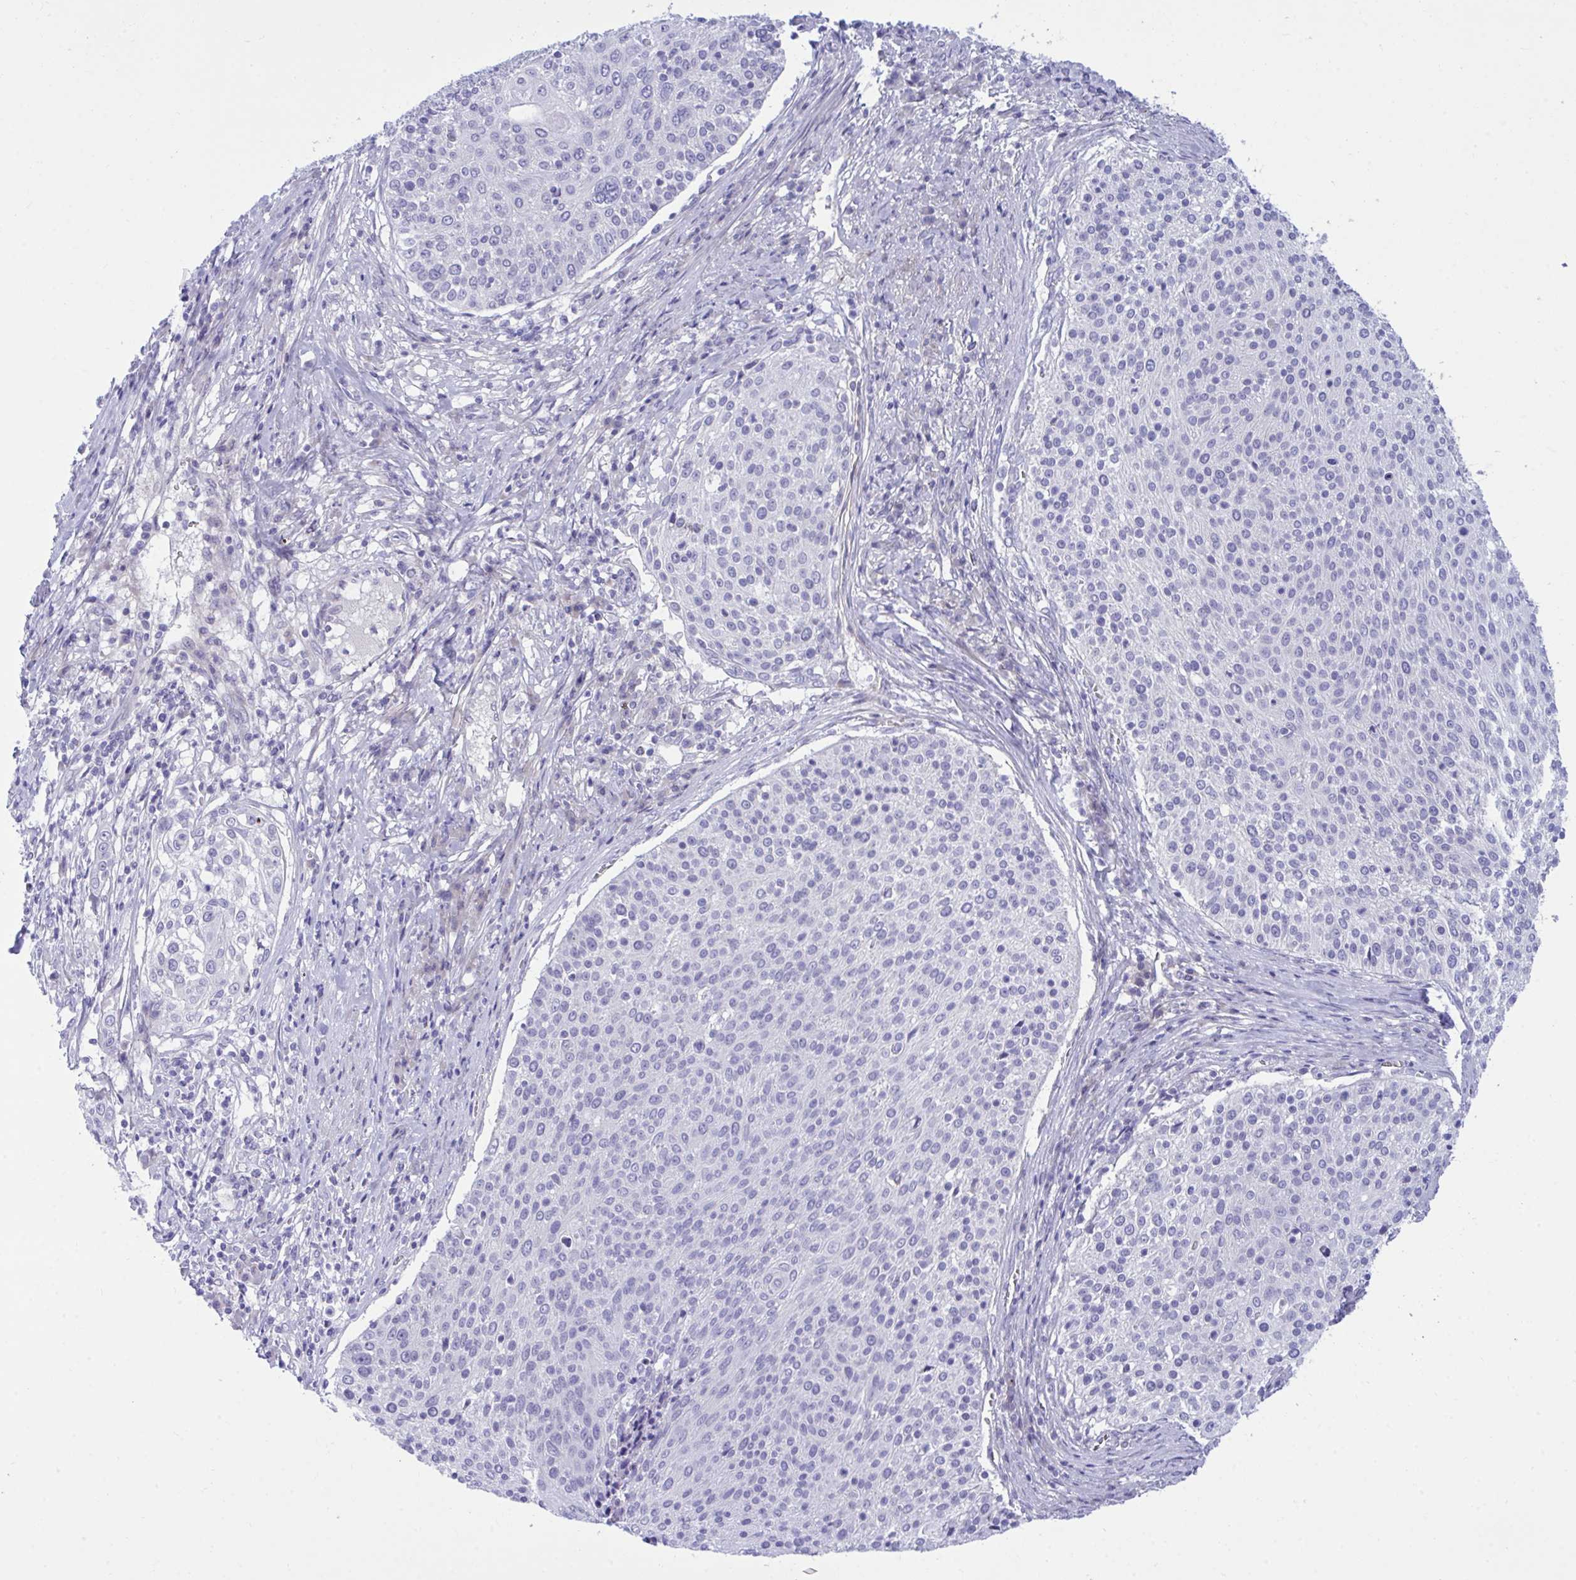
{"staining": {"intensity": "negative", "quantity": "none", "location": "none"}, "tissue": "cervical cancer", "cell_type": "Tumor cells", "image_type": "cancer", "snomed": [{"axis": "morphology", "description": "Squamous cell carcinoma, NOS"}, {"axis": "topography", "description": "Cervix"}], "caption": "The image reveals no significant expression in tumor cells of cervical cancer (squamous cell carcinoma). (Immunohistochemistry (ihc), brightfield microscopy, high magnification).", "gene": "MED9", "patient": {"sex": "female", "age": 31}}